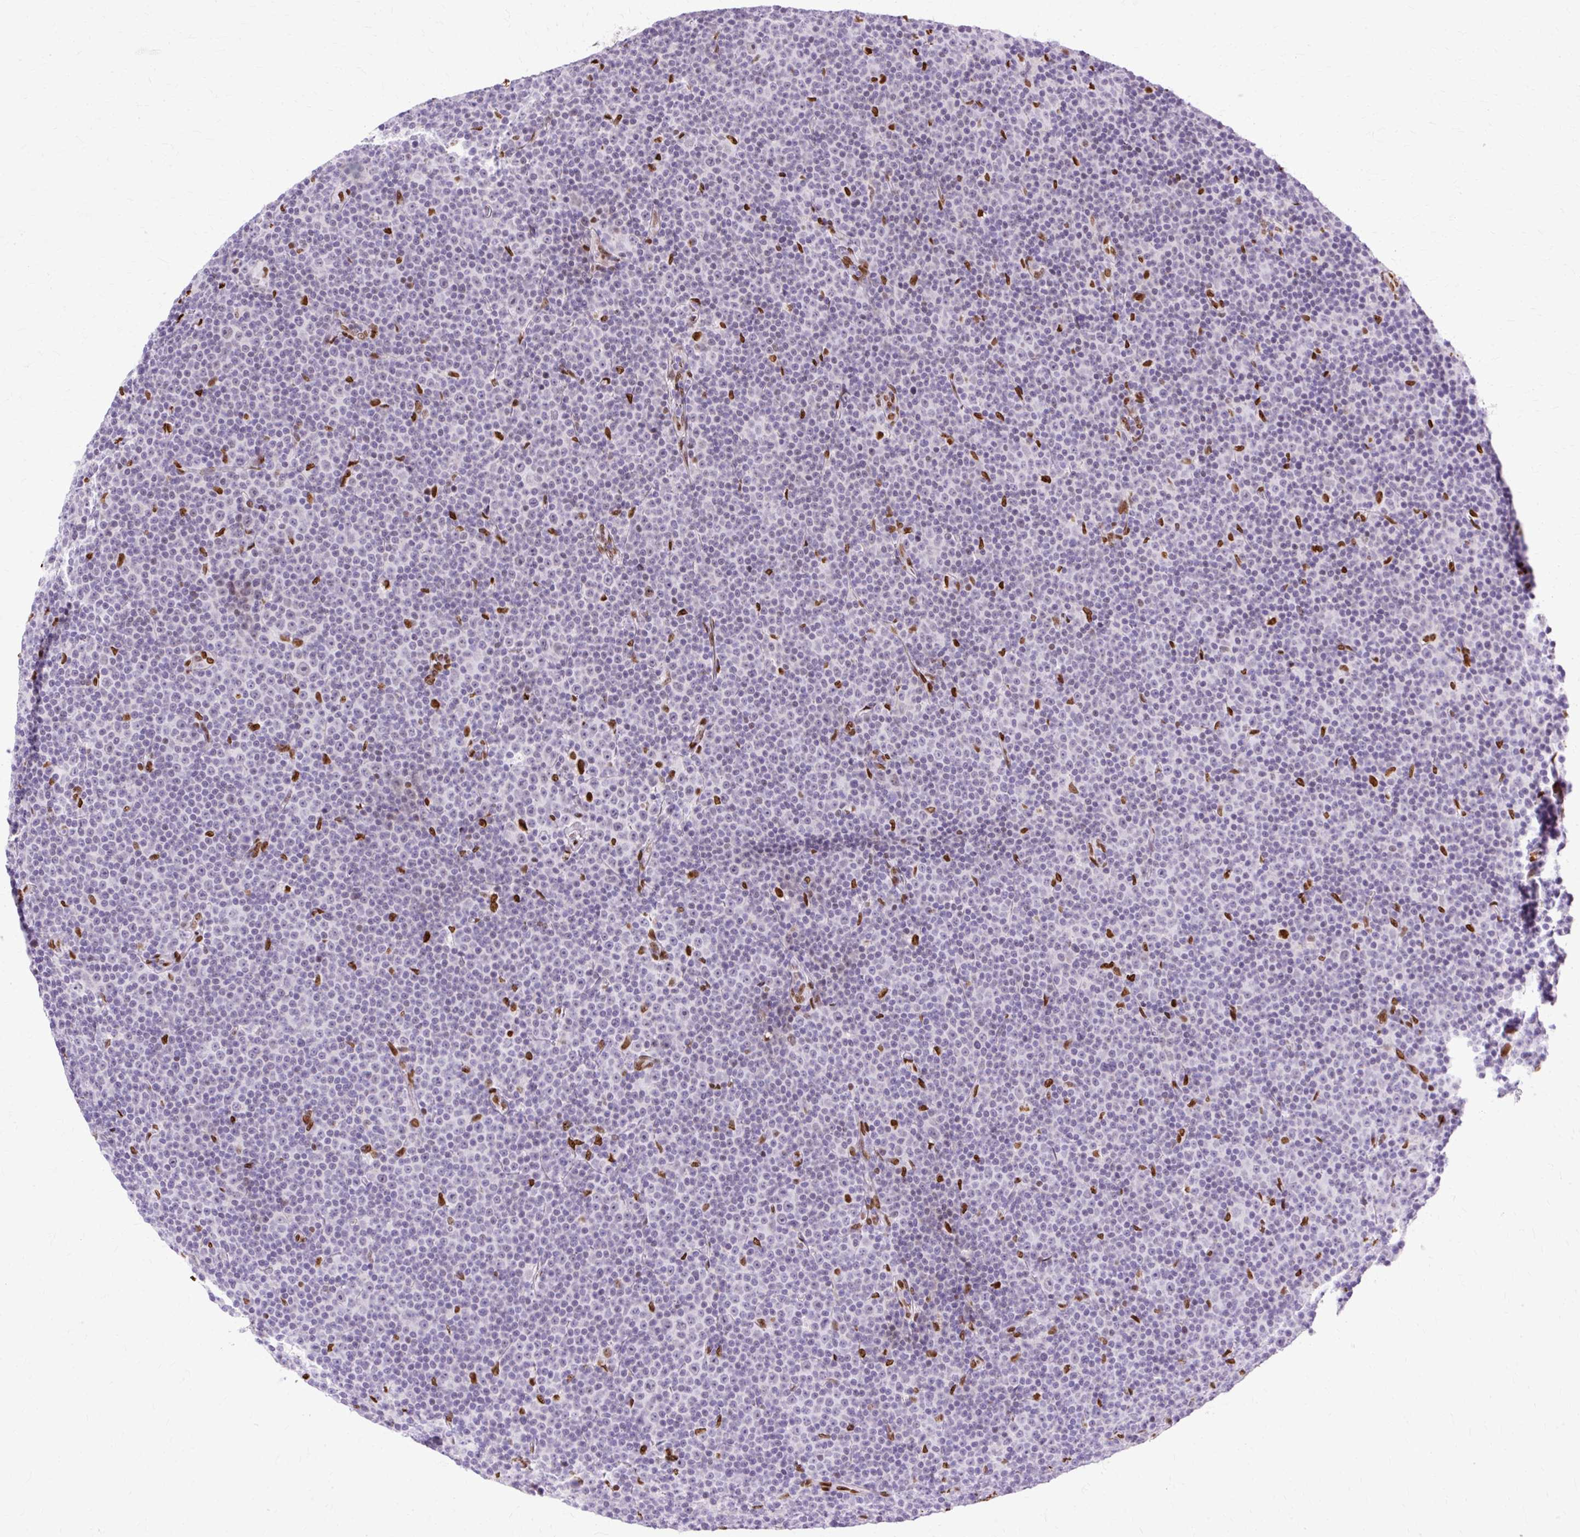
{"staining": {"intensity": "negative", "quantity": "none", "location": "none"}, "tissue": "lymphoma", "cell_type": "Tumor cells", "image_type": "cancer", "snomed": [{"axis": "morphology", "description": "Malignant lymphoma, non-Hodgkin's type, Low grade"}, {"axis": "topography", "description": "Lymph node"}], "caption": "There is no significant staining in tumor cells of lymphoma.", "gene": "TMEM184C", "patient": {"sex": "female", "age": 67}}